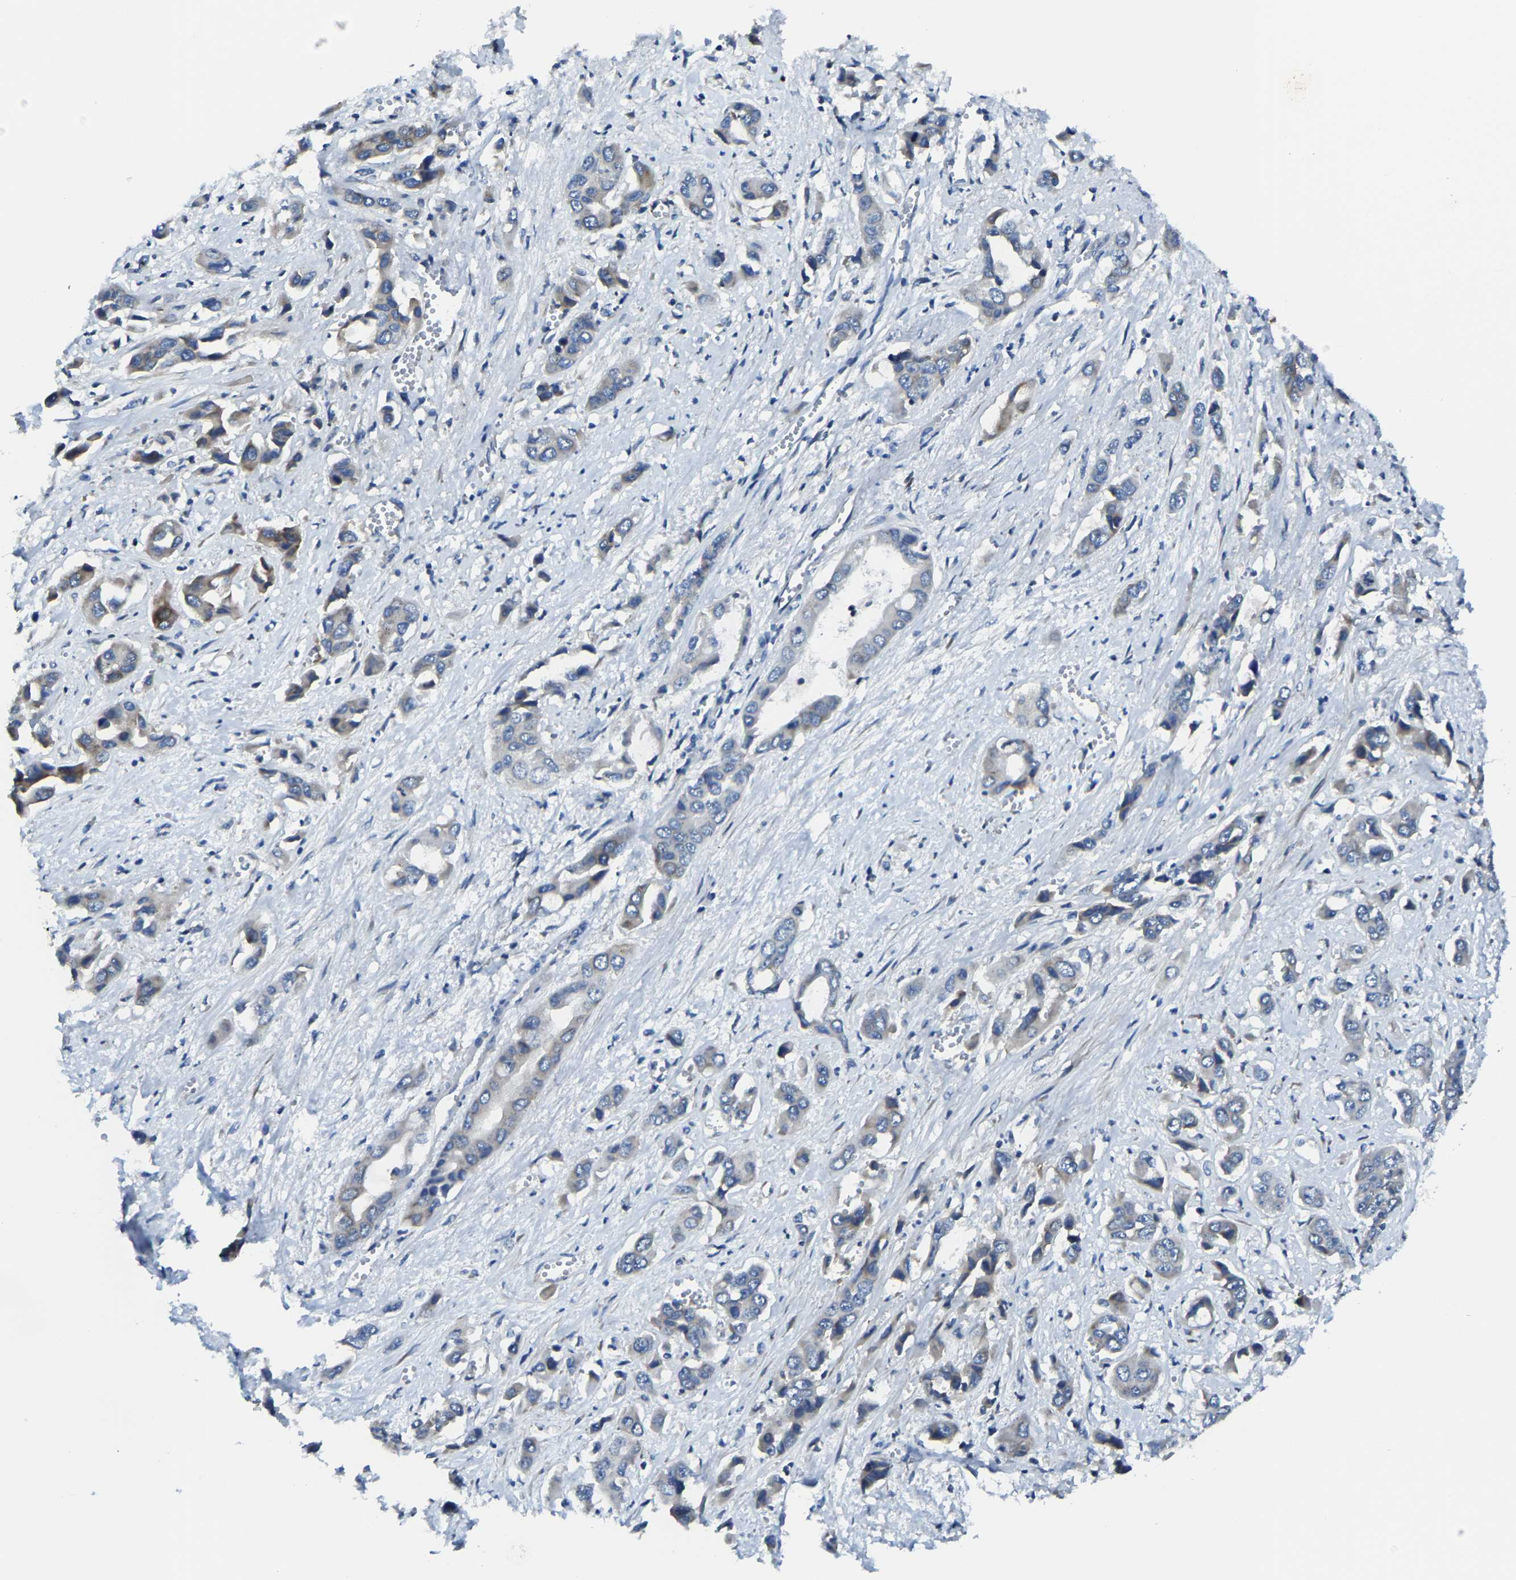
{"staining": {"intensity": "weak", "quantity": "25%-75%", "location": "cytoplasmic/membranous"}, "tissue": "liver cancer", "cell_type": "Tumor cells", "image_type": "cancer", "snomed": [{"axis": "morphology", "description": "Cholangiocarcinoma"}, {"axis": "topography", "description": "Liver"}], "caption": "Immunohistochemical staining of human liver cancer (cholangiocarcinoma) exhibits low levels of weak cytoplasmic/membranous protein positivity in about 25%-75% of tumor cells. (DAB IHC, brown staining for protein, blue staining for nuclei).", "gene": "G3BP2", "patient": {"sex": "female", "age": 52}}